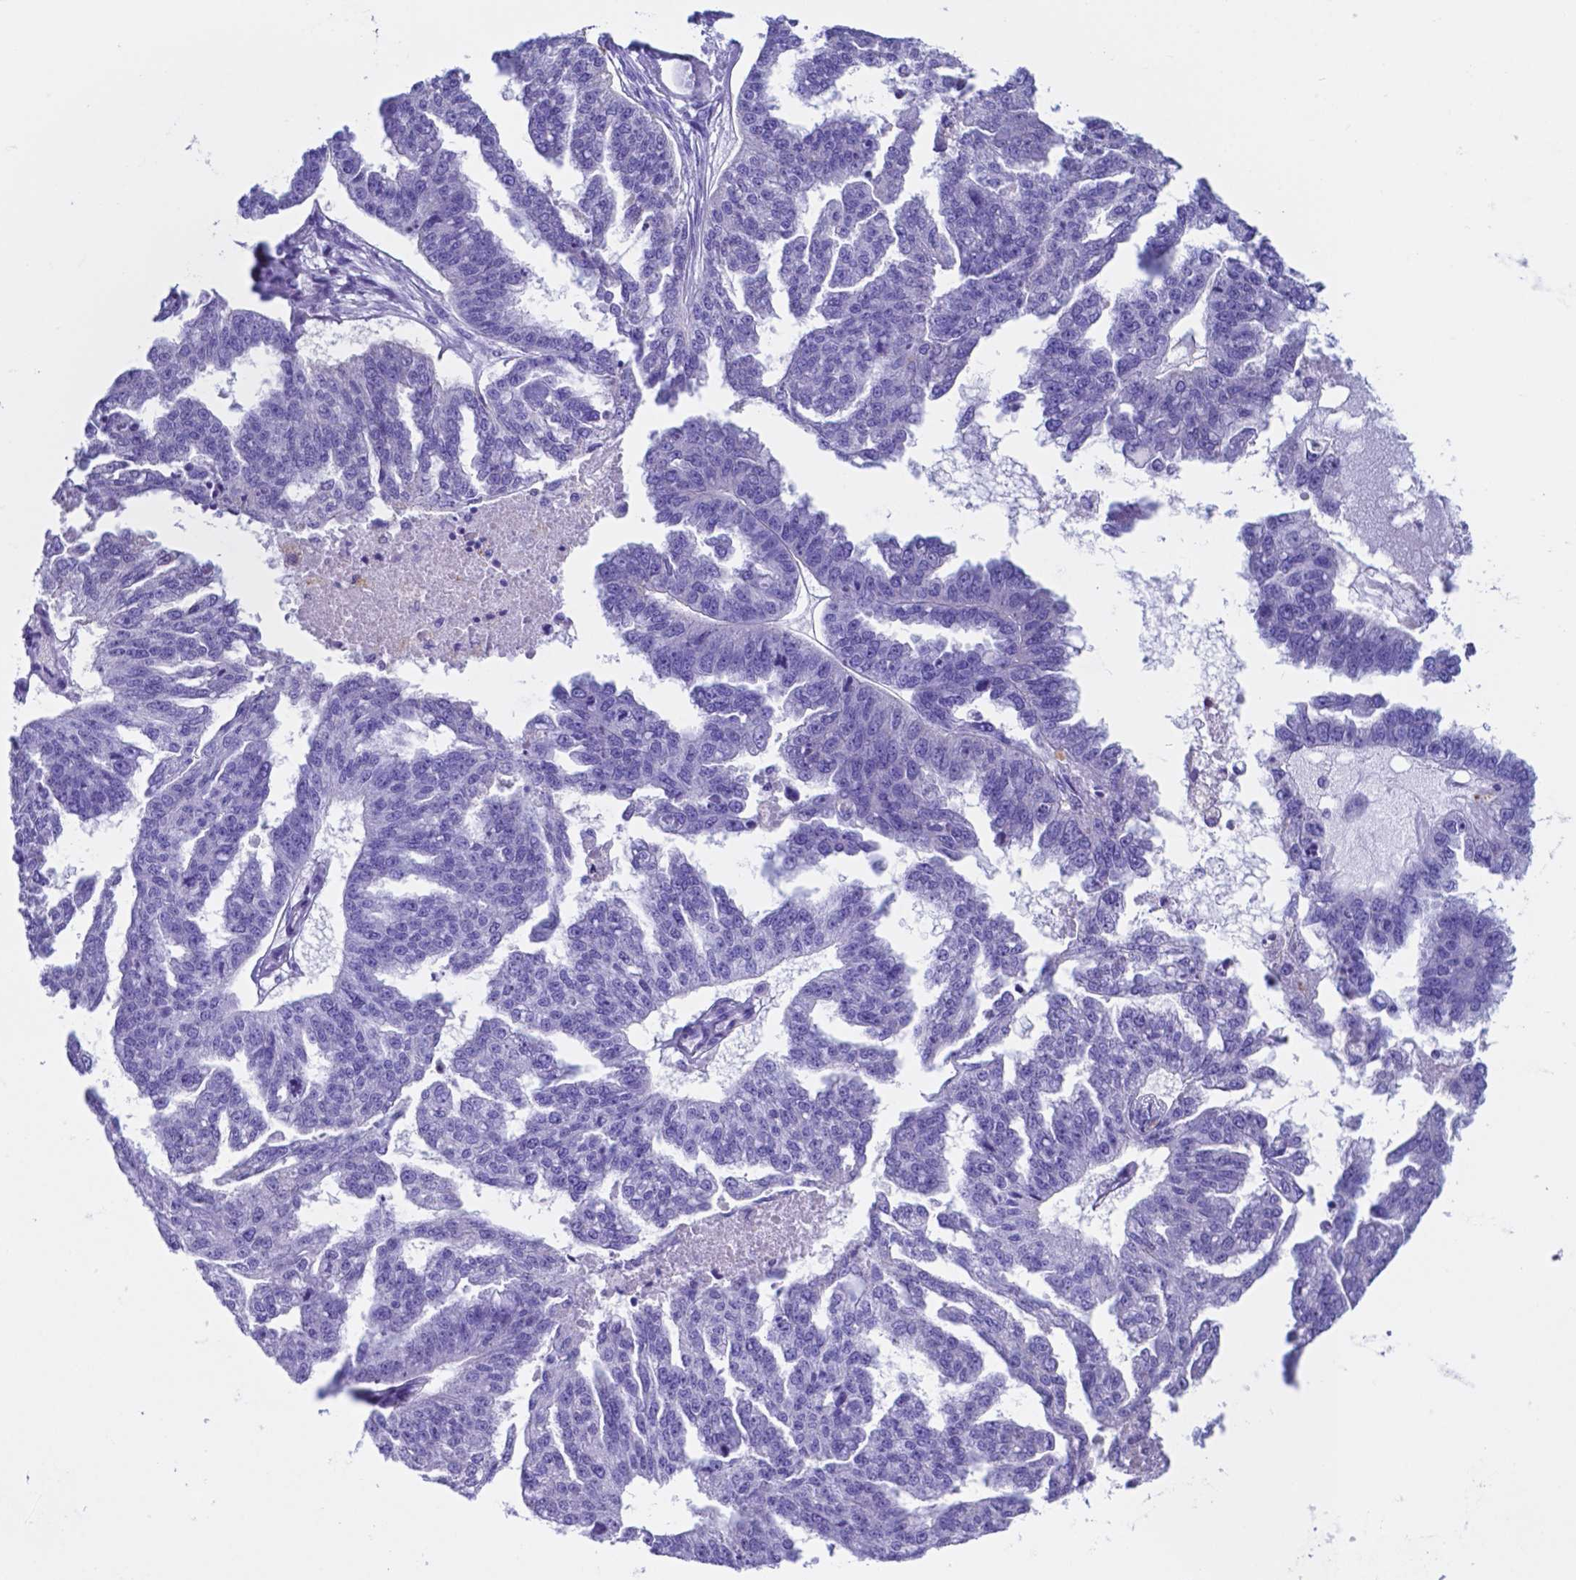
{"staining": {"intensity": "negative", "quantity": "none", "location": "none"}, "tissue": "ovarian cancer", "cell_type": "Tumor cells", "image_type": "cancer", "snomed": [{"axis": "morphology", "description": "Cystadenocarcinoma, serous, NOS"}, {"axis": "topography", "description": "Ovary"}], "caption": "This is a micrograph of immunohistochemistry (IHC) staining of ovarian cancer, which shows no staining in tumor cells.", "gene": "DNAAF8", "patient": {"sex": "female", "age": 58}}